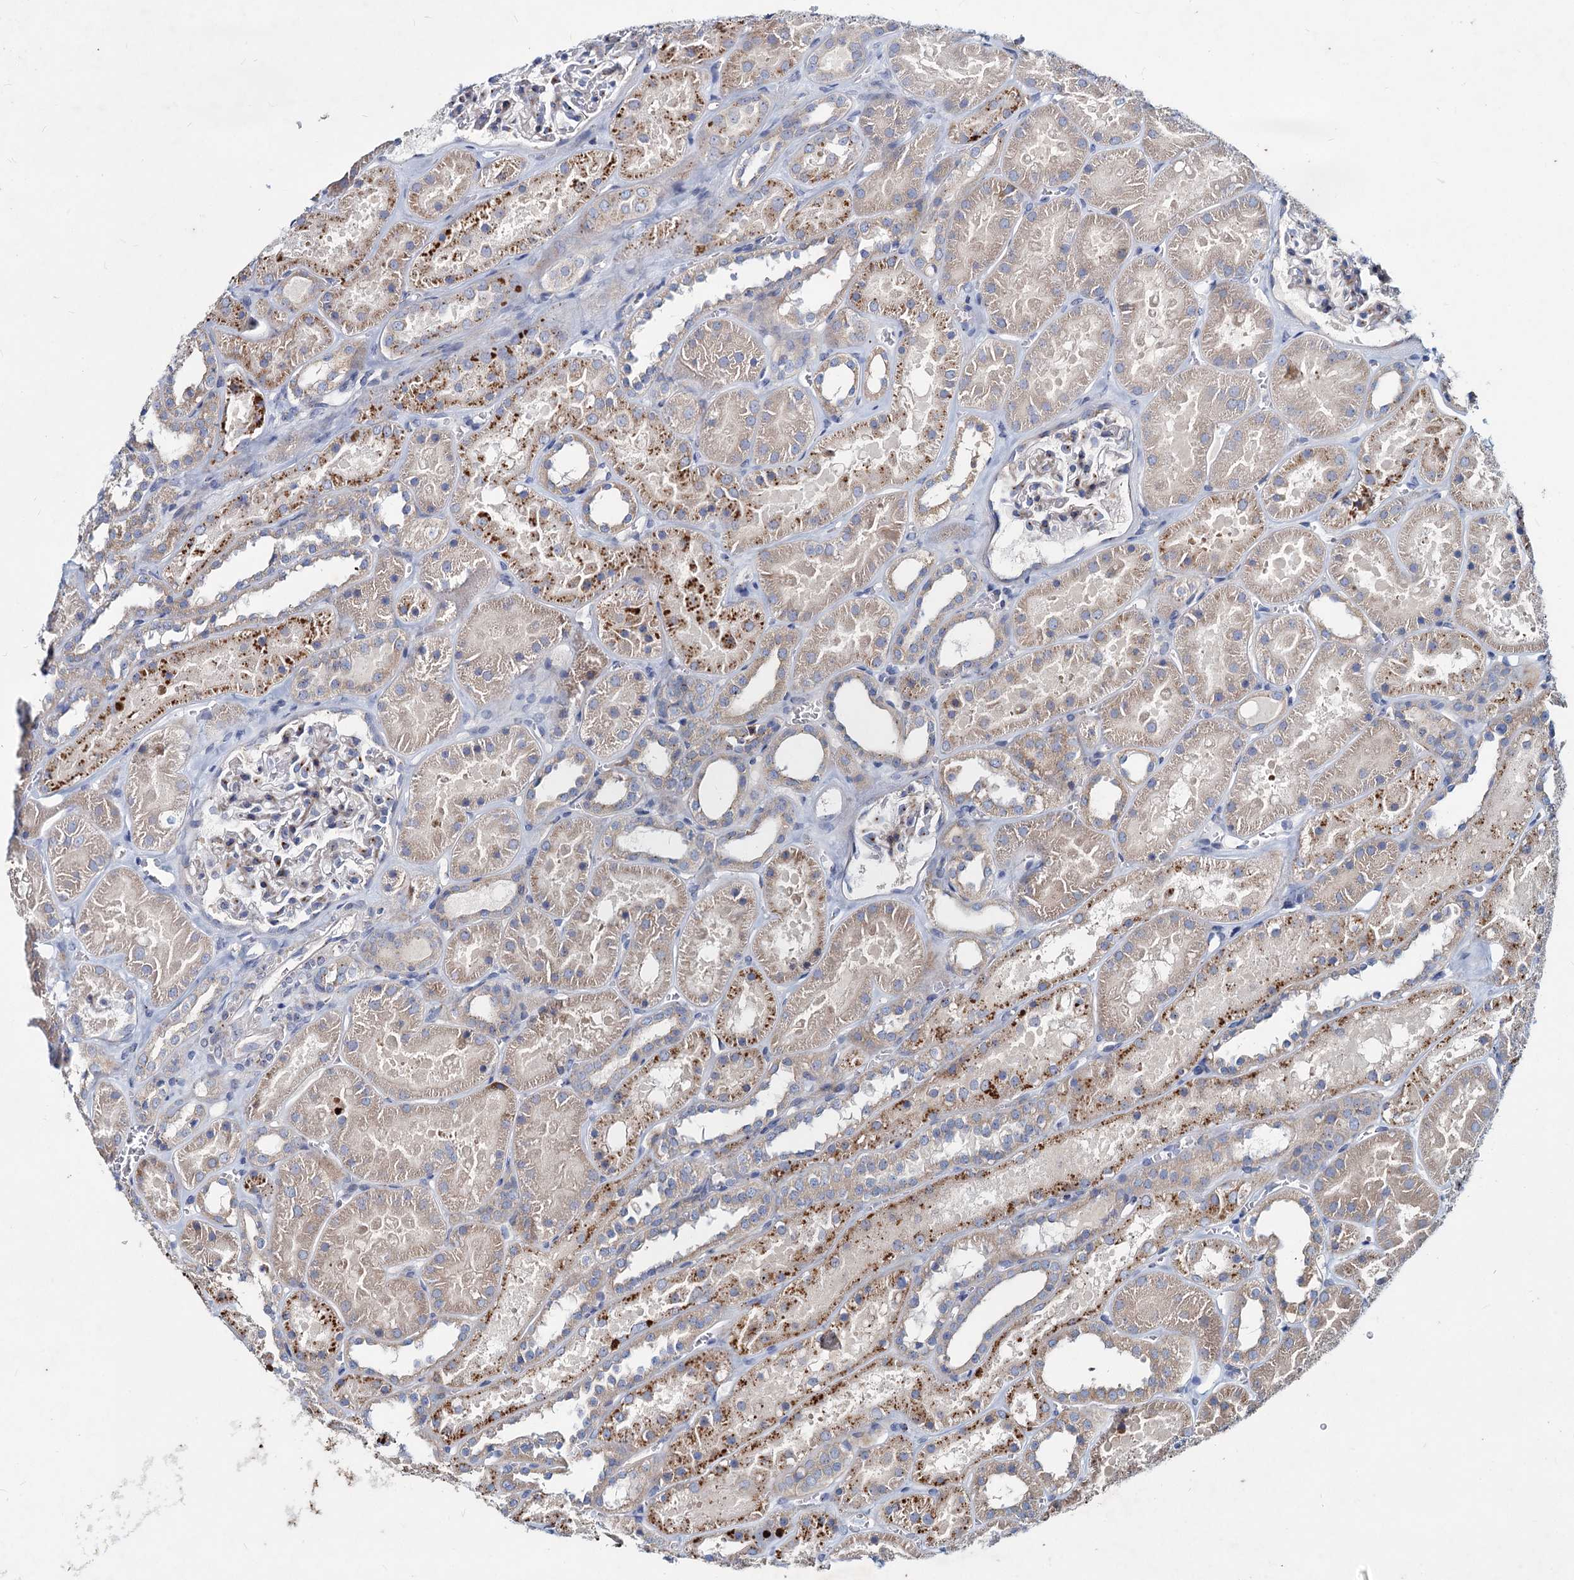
{"staining": {"intensity": "weak", "quantity": "<25%", "location": "cytoplasmic/membranous"}, "tissue": "kidney", "cell_type": "Cells in glomeruli", "image_type": "normal", "snomed": [{"axis": "morphology", "description": "Normal tissue, NOS"}, {"axis": "topography", "description": "Kidney"}], "caption": "Immunohistochemistry (IHC) photomicrograph of benign human kidney stained for a protein (brown), which reveals no positivity in cells in glomeruli.", "gene": "AGBL4", "patient": {"sex": "female", "age": 41}}